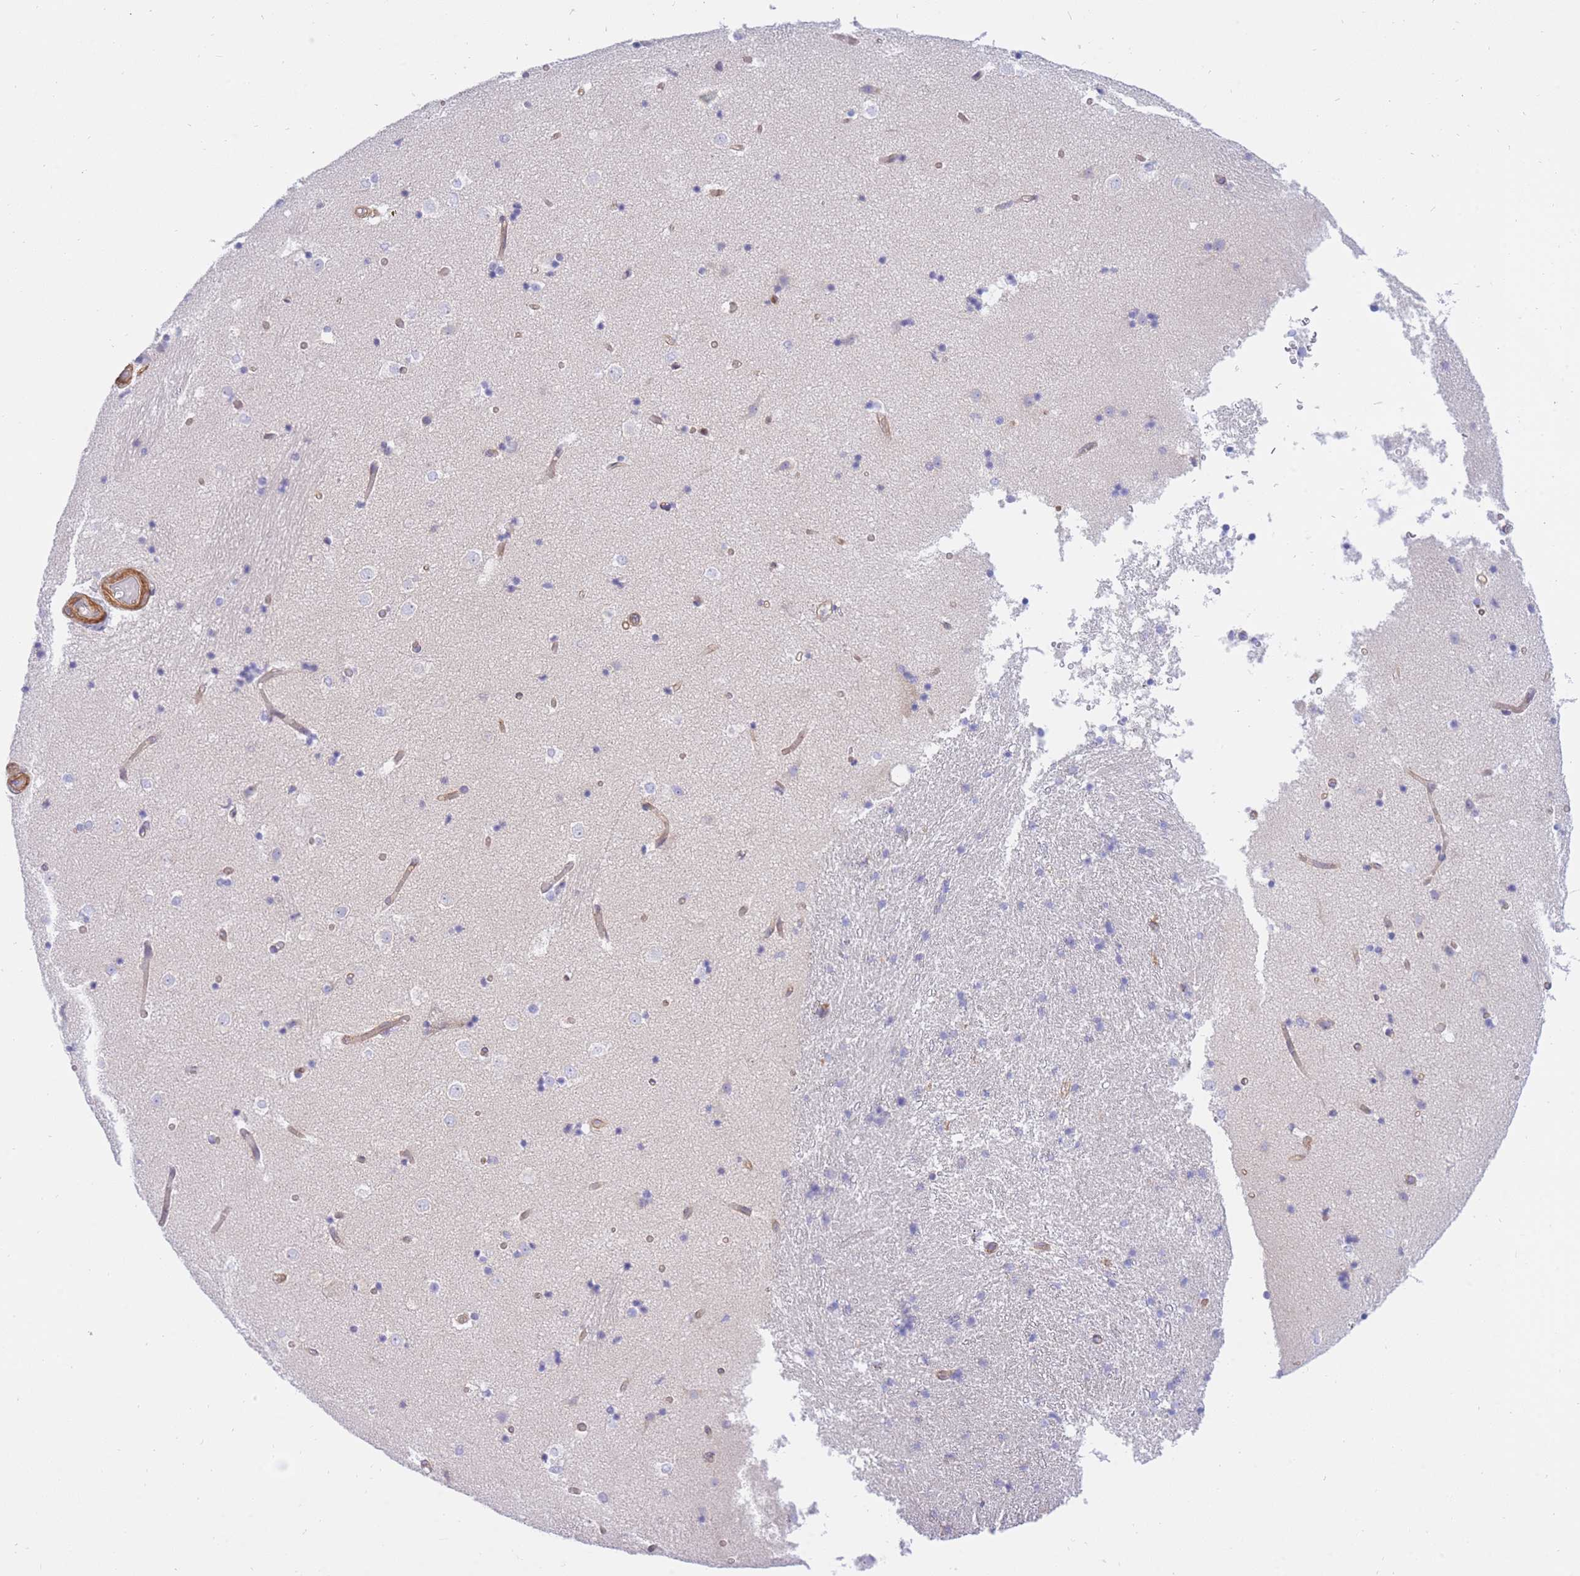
{"staining": {"intensity": "negative", "quantity": "none", "location": "none"}, "tissue": "caudate", "cell_type": "Glial cells", "image_type": "normal", "snomed": [{"axis": "morphology", "description": "Normal tissue, NOS"}, {"axis": "topography", "description": "Lateral ventricle wall"}], "caption": "The IHC photomicrograph has no significant staining in glial cells of caudate.", "gene": "REM1", "patient": {"sex": "female", "age": 52}}